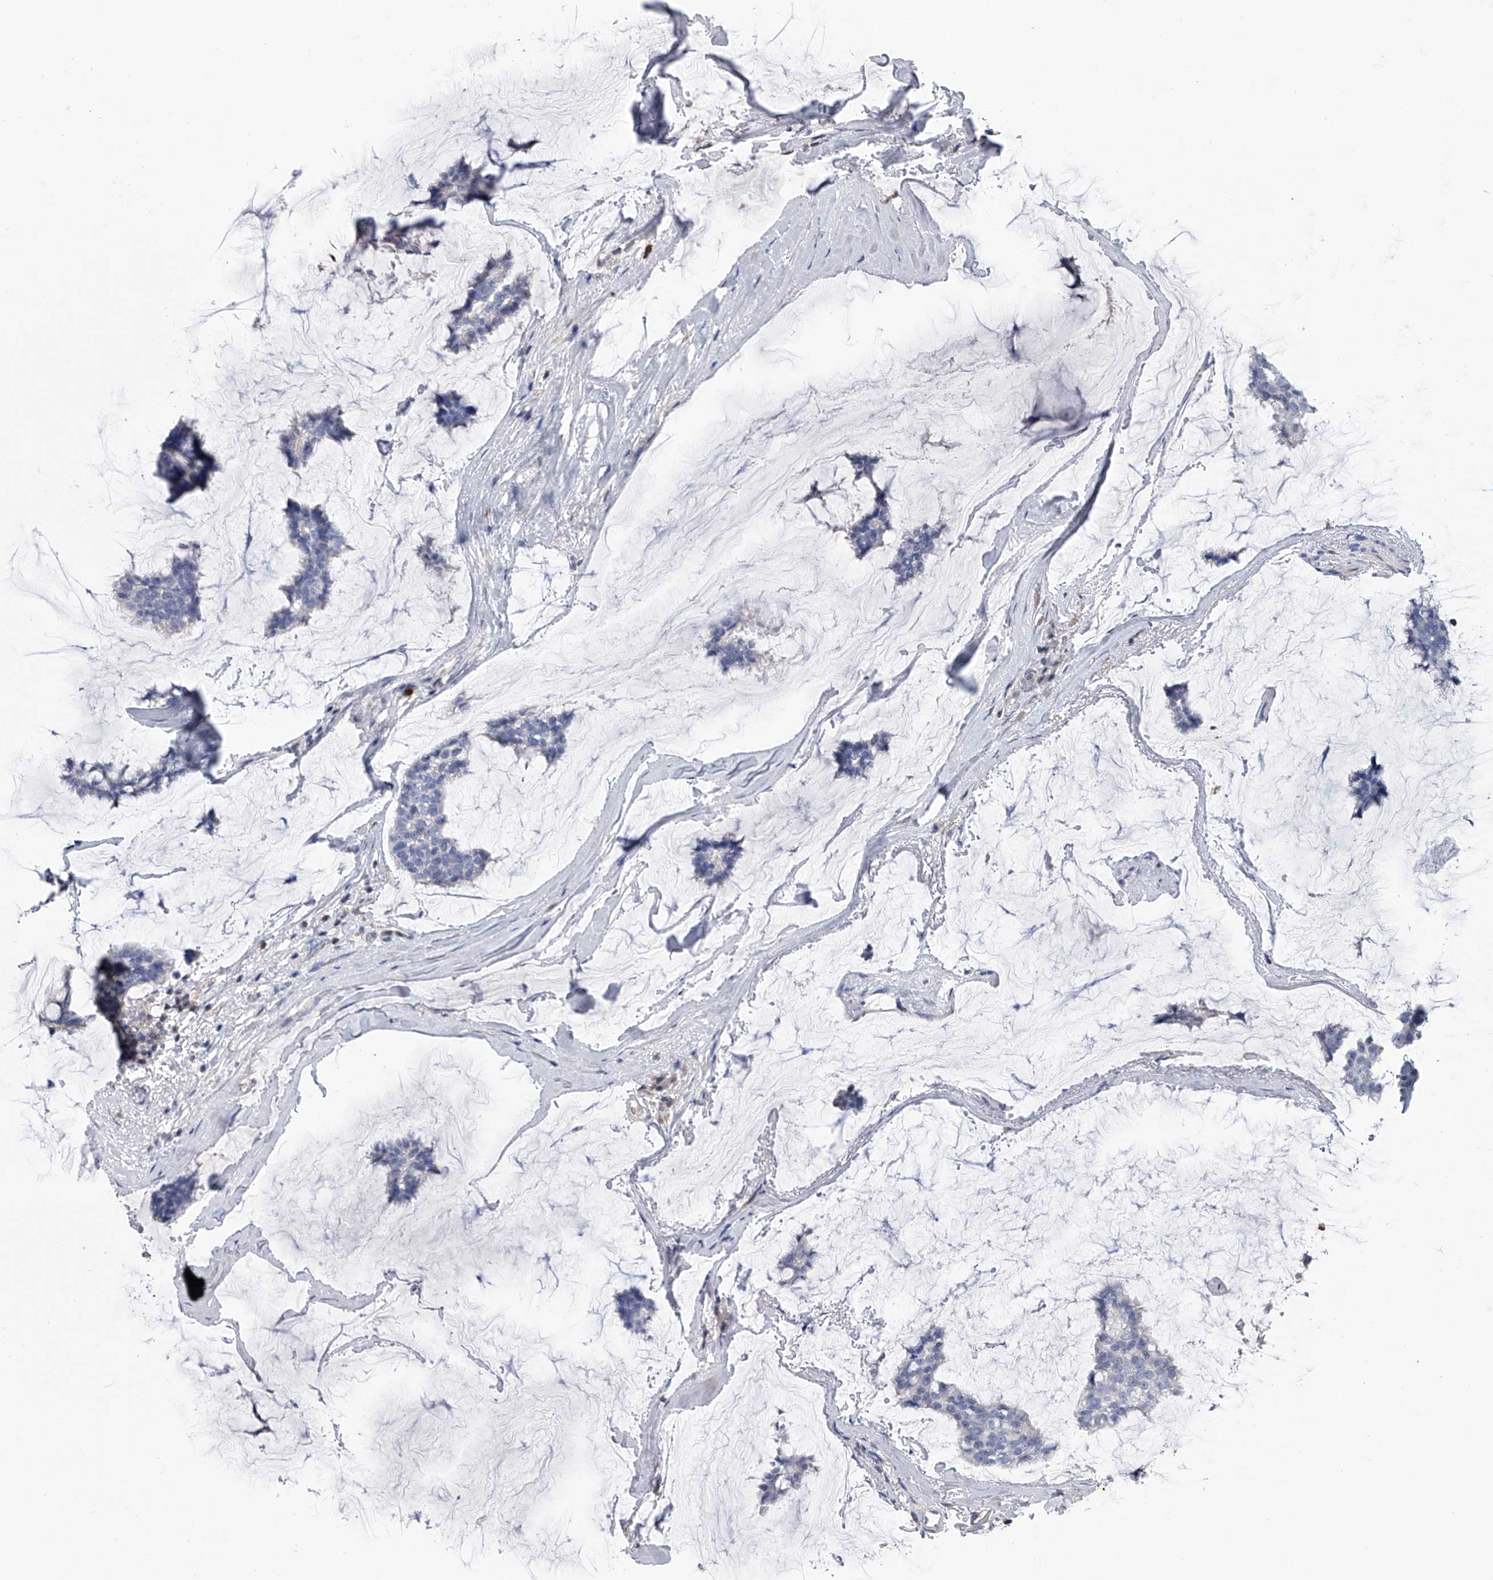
{"staining": {"intensity": "negative", "quantity": "none", "location": "none"}, "tissue": "breast cancer", "cell_type": "Tumor cells", "image_type": "cancer", "snomed": [{"axis": "morphology", "description": "Duct carcinoma"}, {"axis": "topography", "description": "Breast"}], "caption": "High magnification brightfield microscopy of breast intraductal carcinoma stained with DAB (brown) and counterstained with hematoxylin (blue): tumor cells show no significant expression.", "gene": "SERPINB9", "patient": {"sex": "female", "age": 93}}